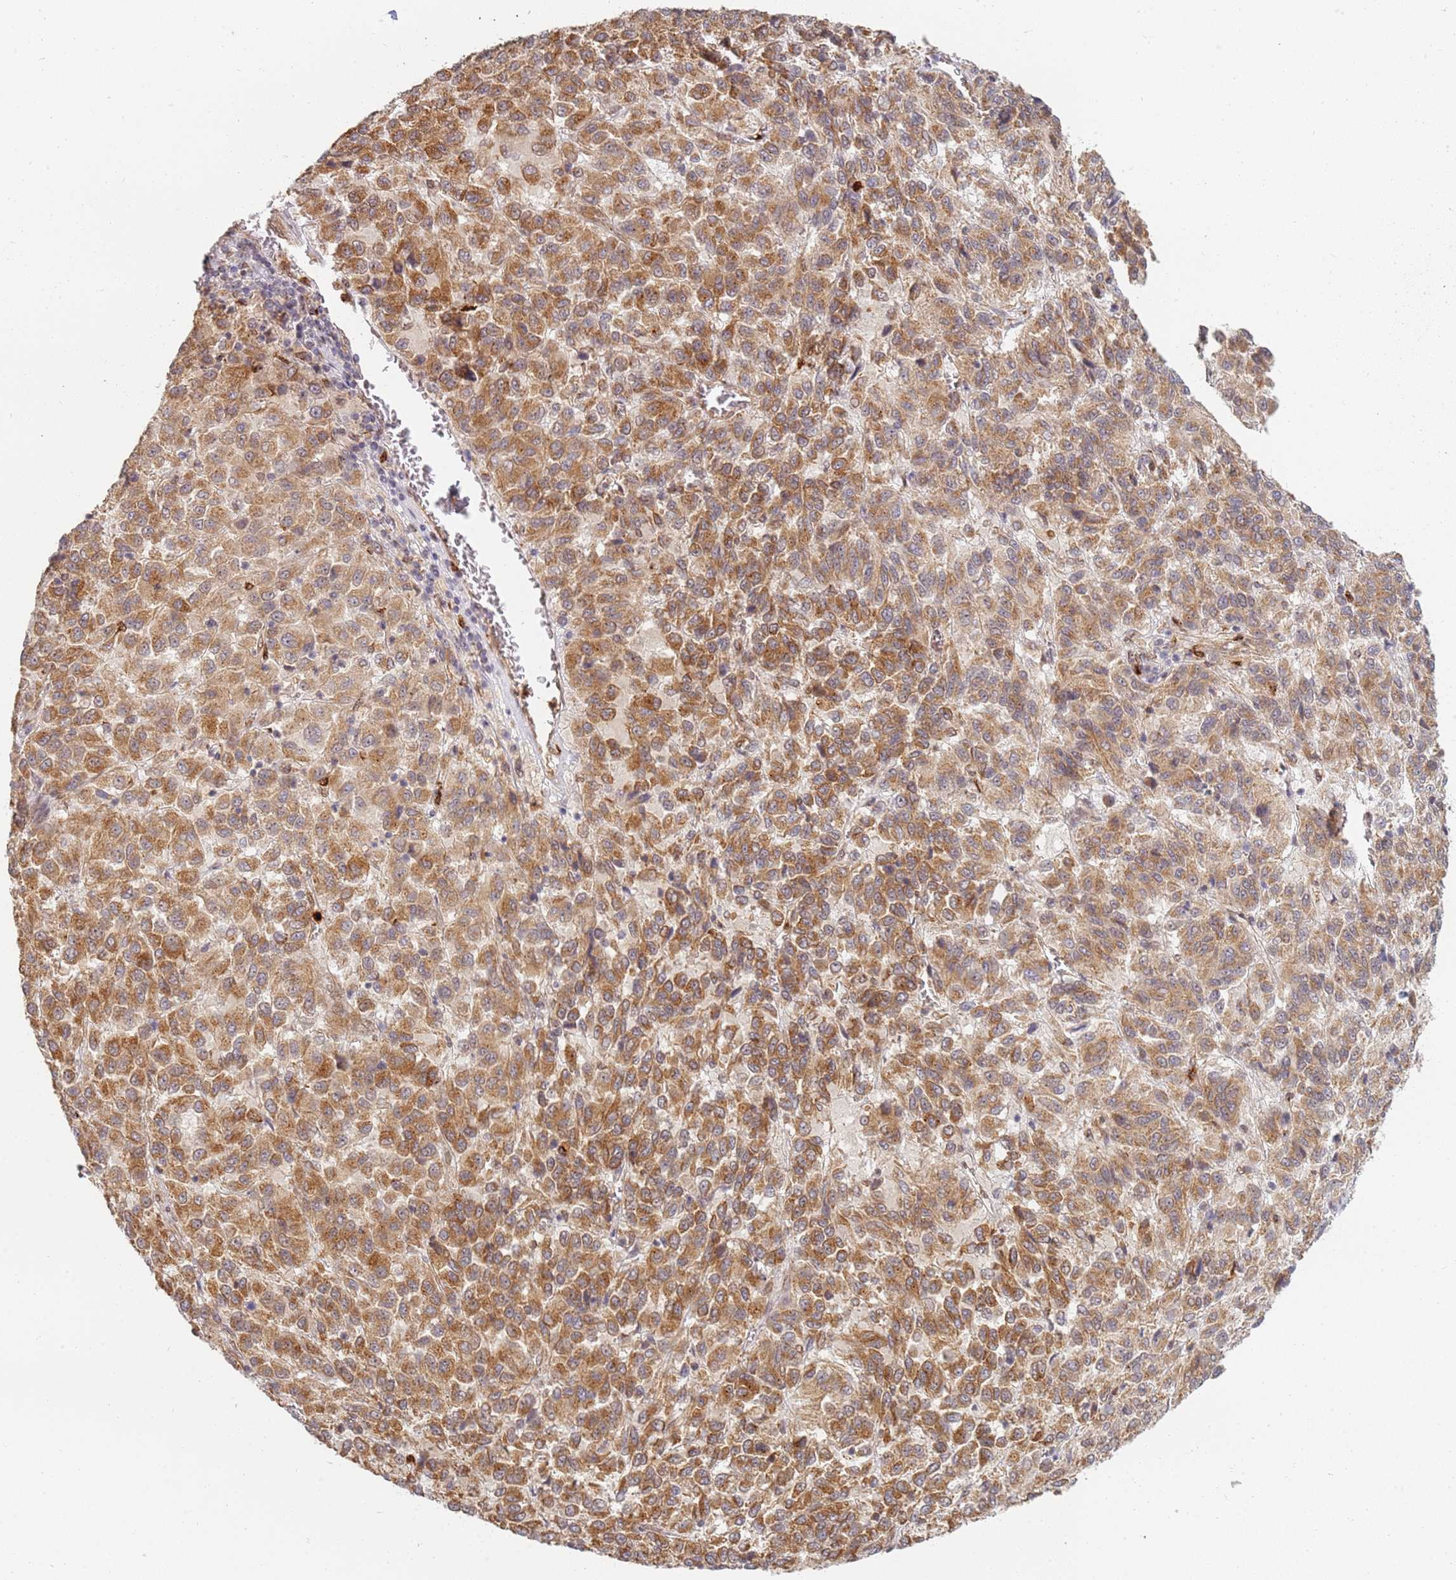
{"staining": {"intensity": "moderate", "quantity": ">75%", "location": "cytoplasmic/membranous"}, "tissue": "melanoma", "cell_type": "Tumor cells", "image_type": "cancer", "snomed": [{"axis": "morphology", "description": "Malignant melanoma, Metastatic site"}, {"axis": "topography", "description": "Lung"}], "caption": "A brown stain labels moderate cytoplasmic/membranous expression of a protein in human malignant melanoma (metastatic site) tumor cells.", "gene": "CEP170", "patient": {"sex": "male", "age": 64}}